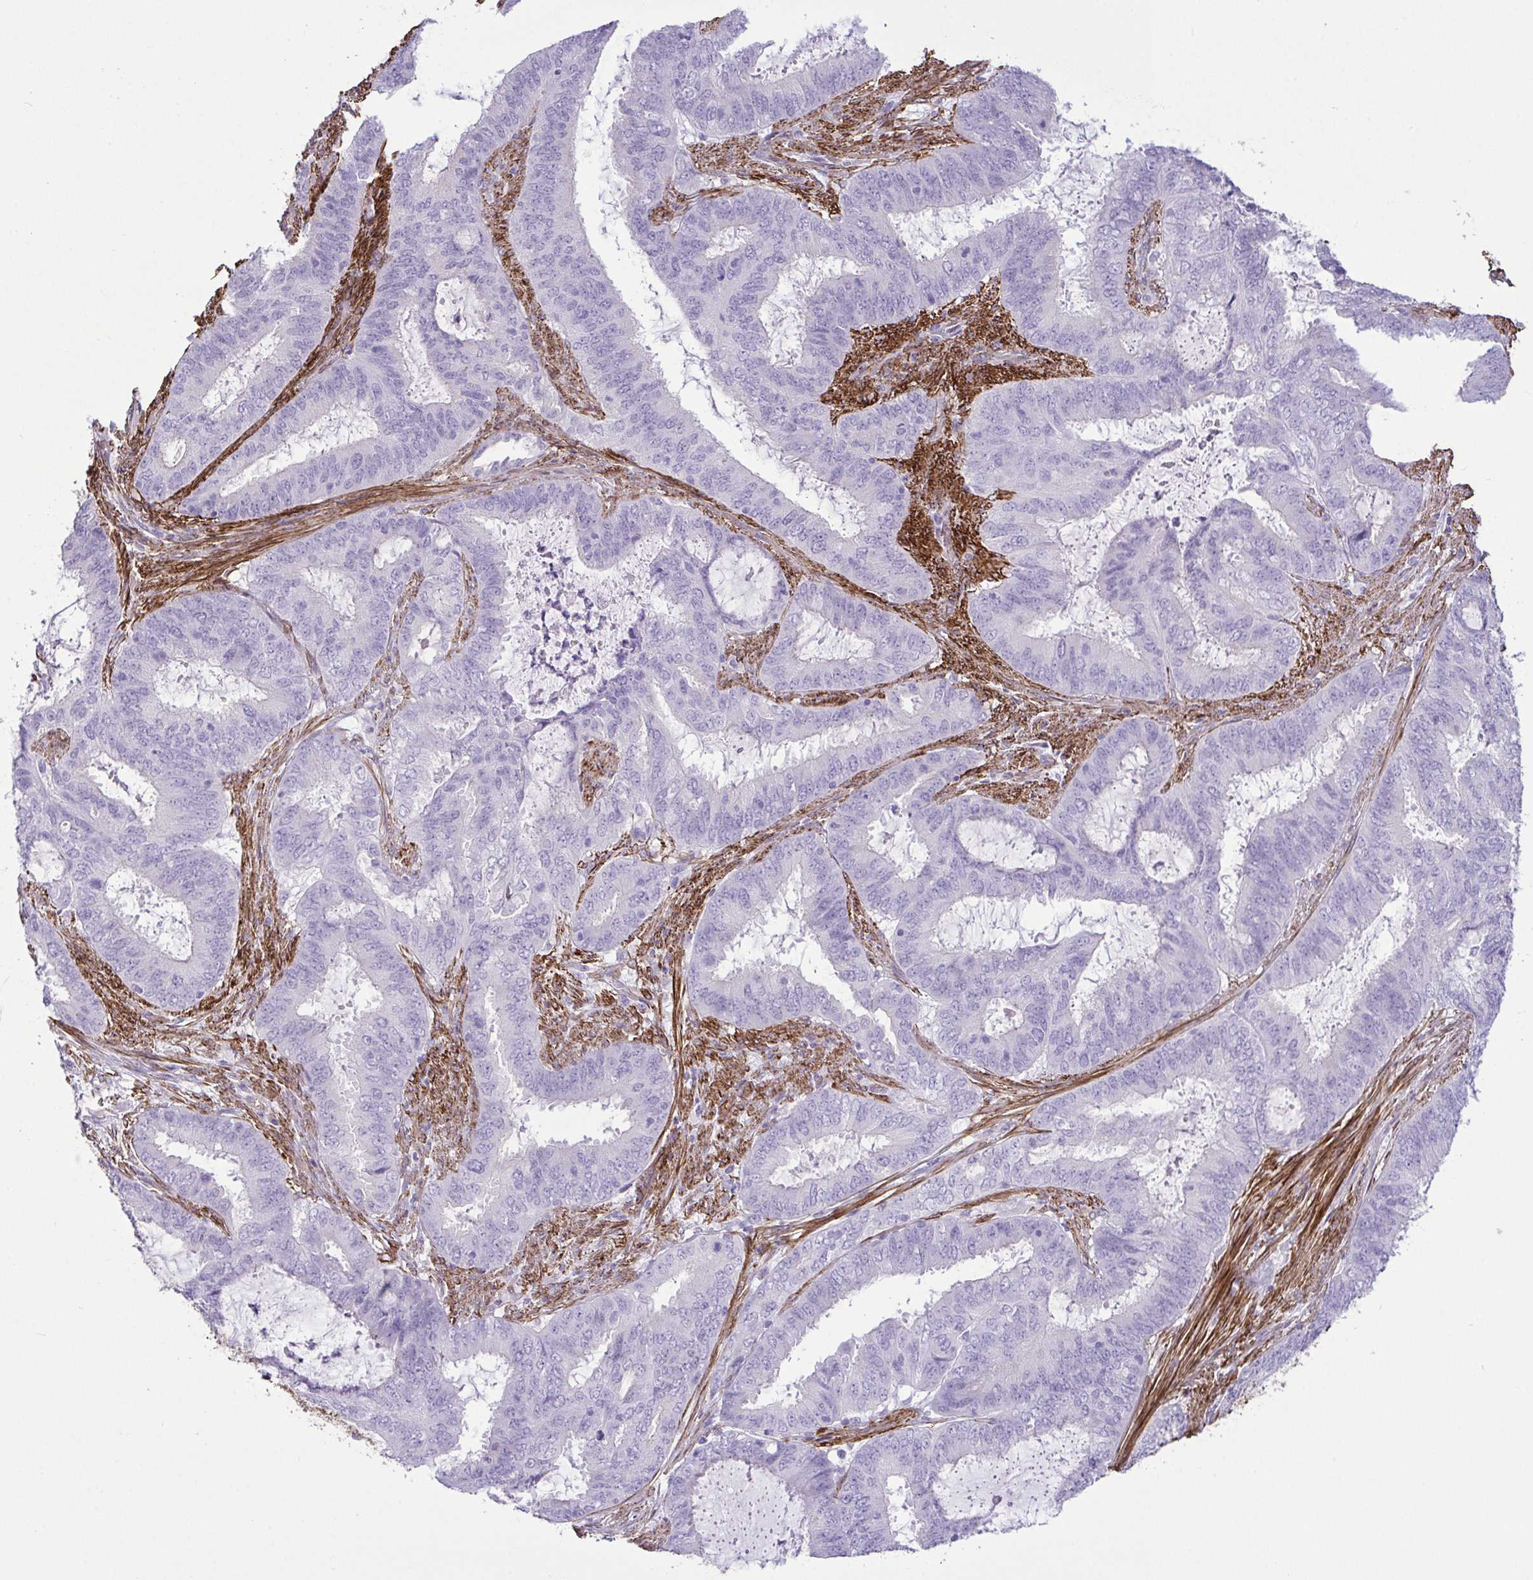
{"staining": {"intensity": "negative", "quantity": "none", "location": "none"}, "tissue": "endometrial cancer", "cell_type": "Tumor cells", "image_type": "cancer", "snomed": [{"axis": "morphology", "description": "Adenocarcinoma, NOS"}, {"axis": "topography", "description": "Endometrium"}], "caption": "Tumor cells show no significant protein expression in endometrial cancer (adenocarcinoma).", "gene": "SYNPO2L", "patient": {"sex": "female", "age": 51}}